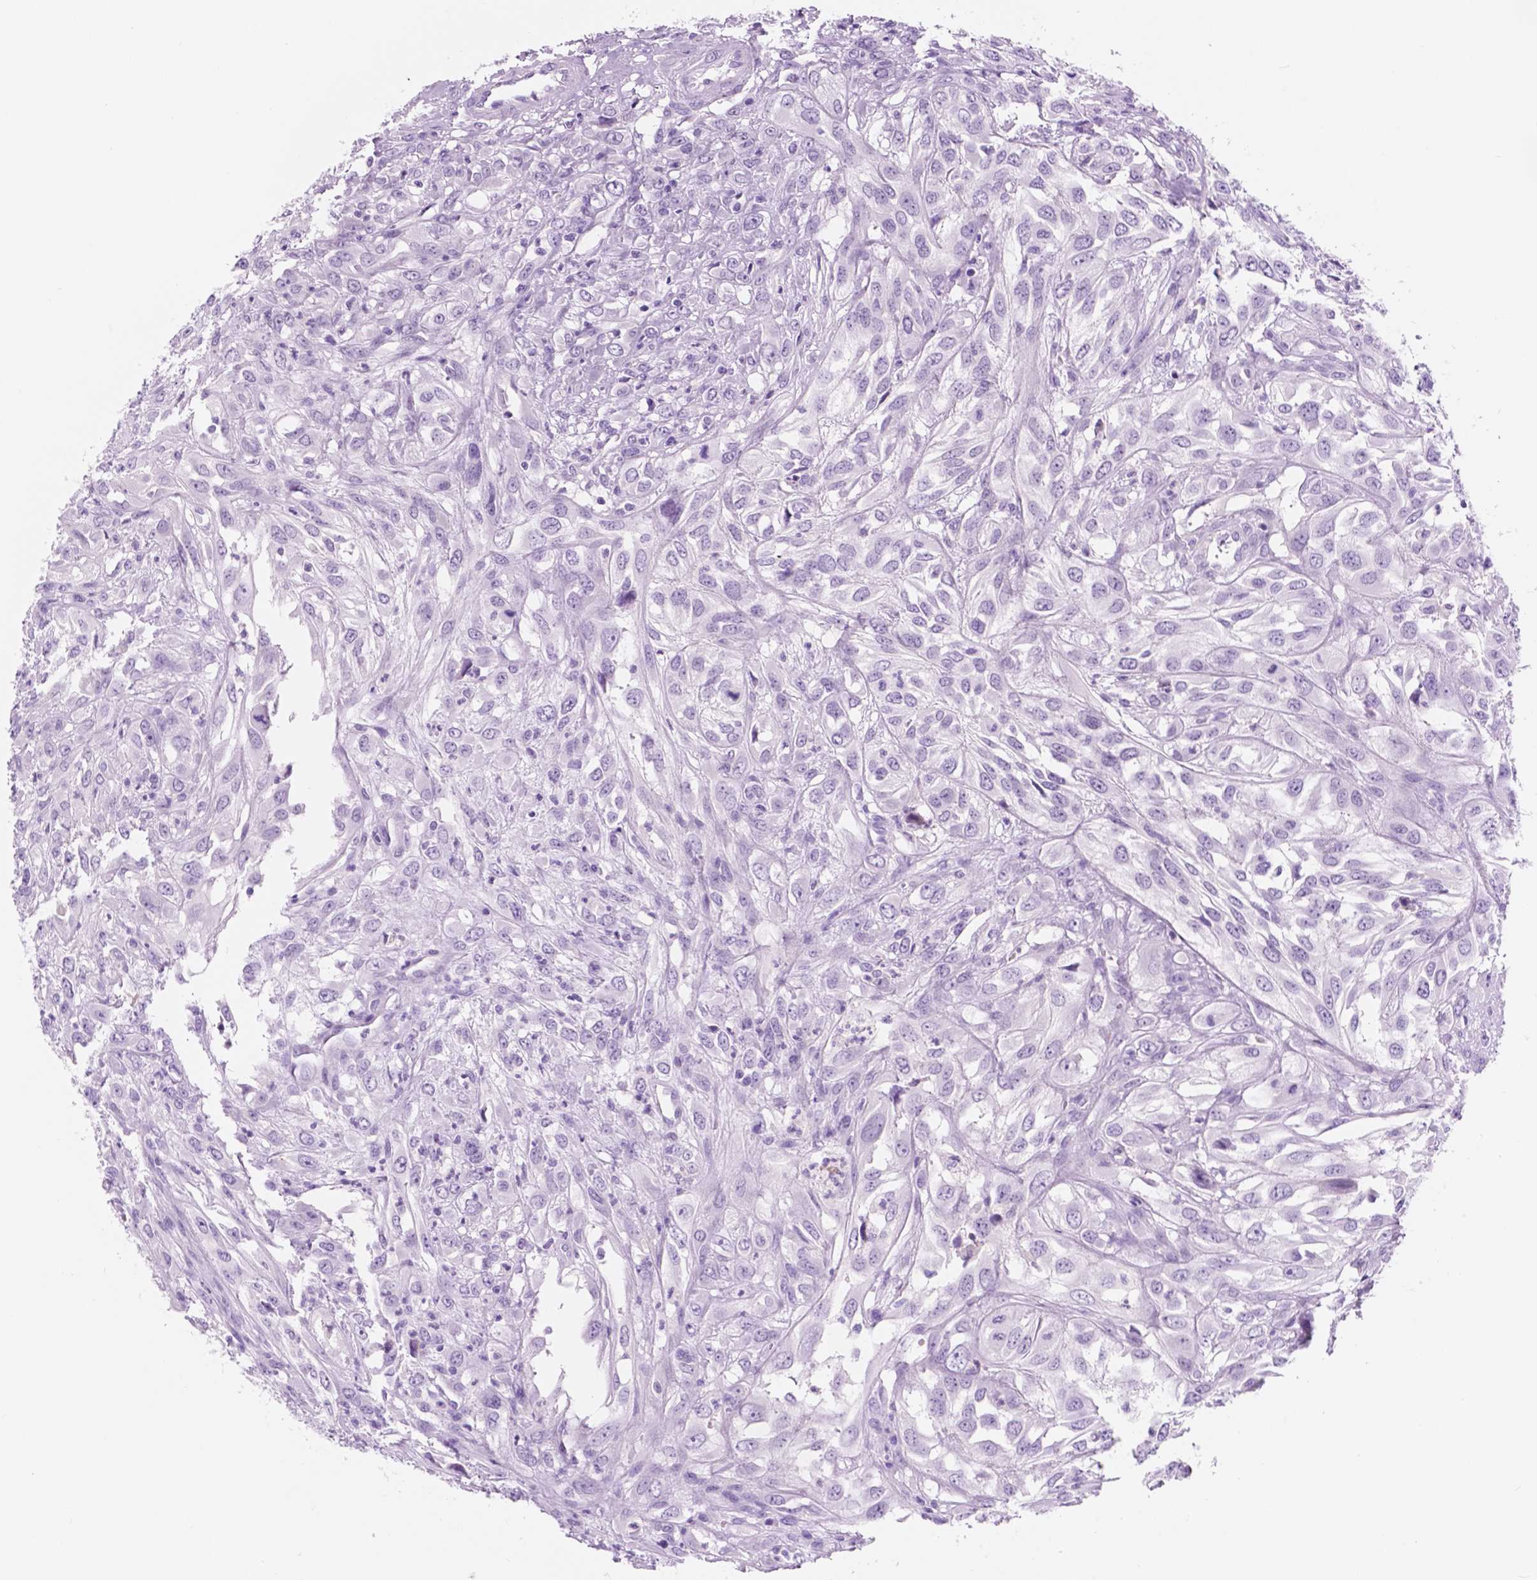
{"staining": {"intensity": "negative", "quantity": "none", "location": "none"}, "tissue": "urothelial cancer", "cell_type": "Tumor cells", "image_type": "cancer", "snomed": [{"axis": "morphology", "description": "Urothelial carcinoma, High grade"}, {"axis": "topography", "description": "Urinary bladder"}], "caption": "There is no significant expression in tumor cells of urothelial cancer.", "gene": "CUZD1", "patient": {"sex": "male", "age": 67}}